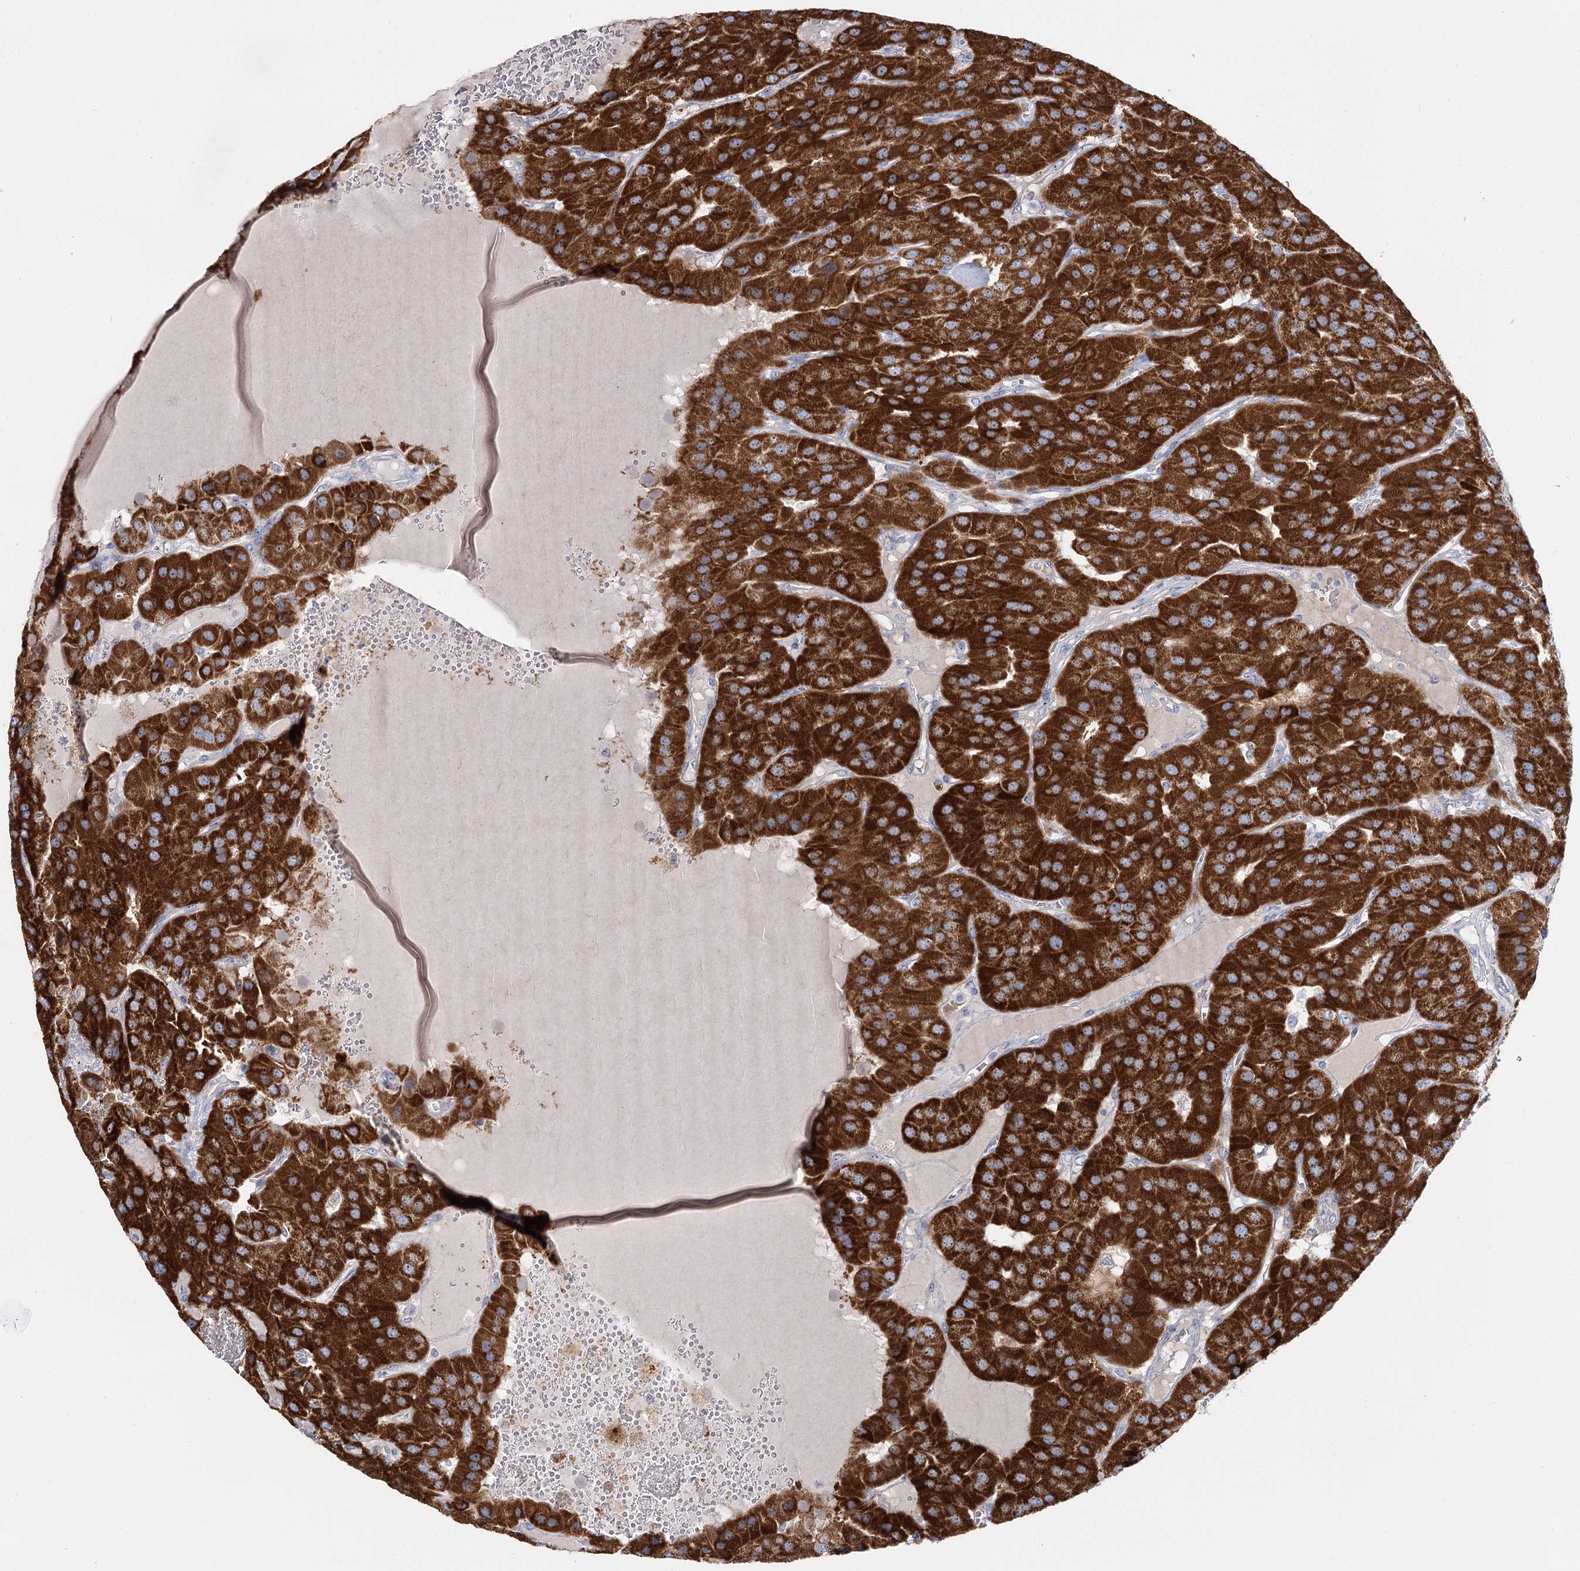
{"staining": {"intensity": "strong", "quantity": ">75%", "location": "cytoplasmic/membranous,nuclear"}, "tissue": "parathyroid gland", "cell_type": "Glandular cells", "image_type": "normal", "snomed": [{"axis": "morphology", "description": "Normal tissue, NOS"}, {"axis": "morphology", "description": "Adenoma, NOS"}, {"axis": "topography", "description": "Parathyroid gland"}], "caption": "Protein staining reveals strong cytoplasmic/membranous,nuclear staining in about >75% of glandular cells in benign parathyroid gland. The staining was performed using DAB (3,3'-diaminobenzidine) to visualize the protein expression in brown, while the nuclei were stained in blue with hematoxylin (Magnification: 20x).", "gene": "SUOX", "patient": {"sex": "female", "age": 86}}